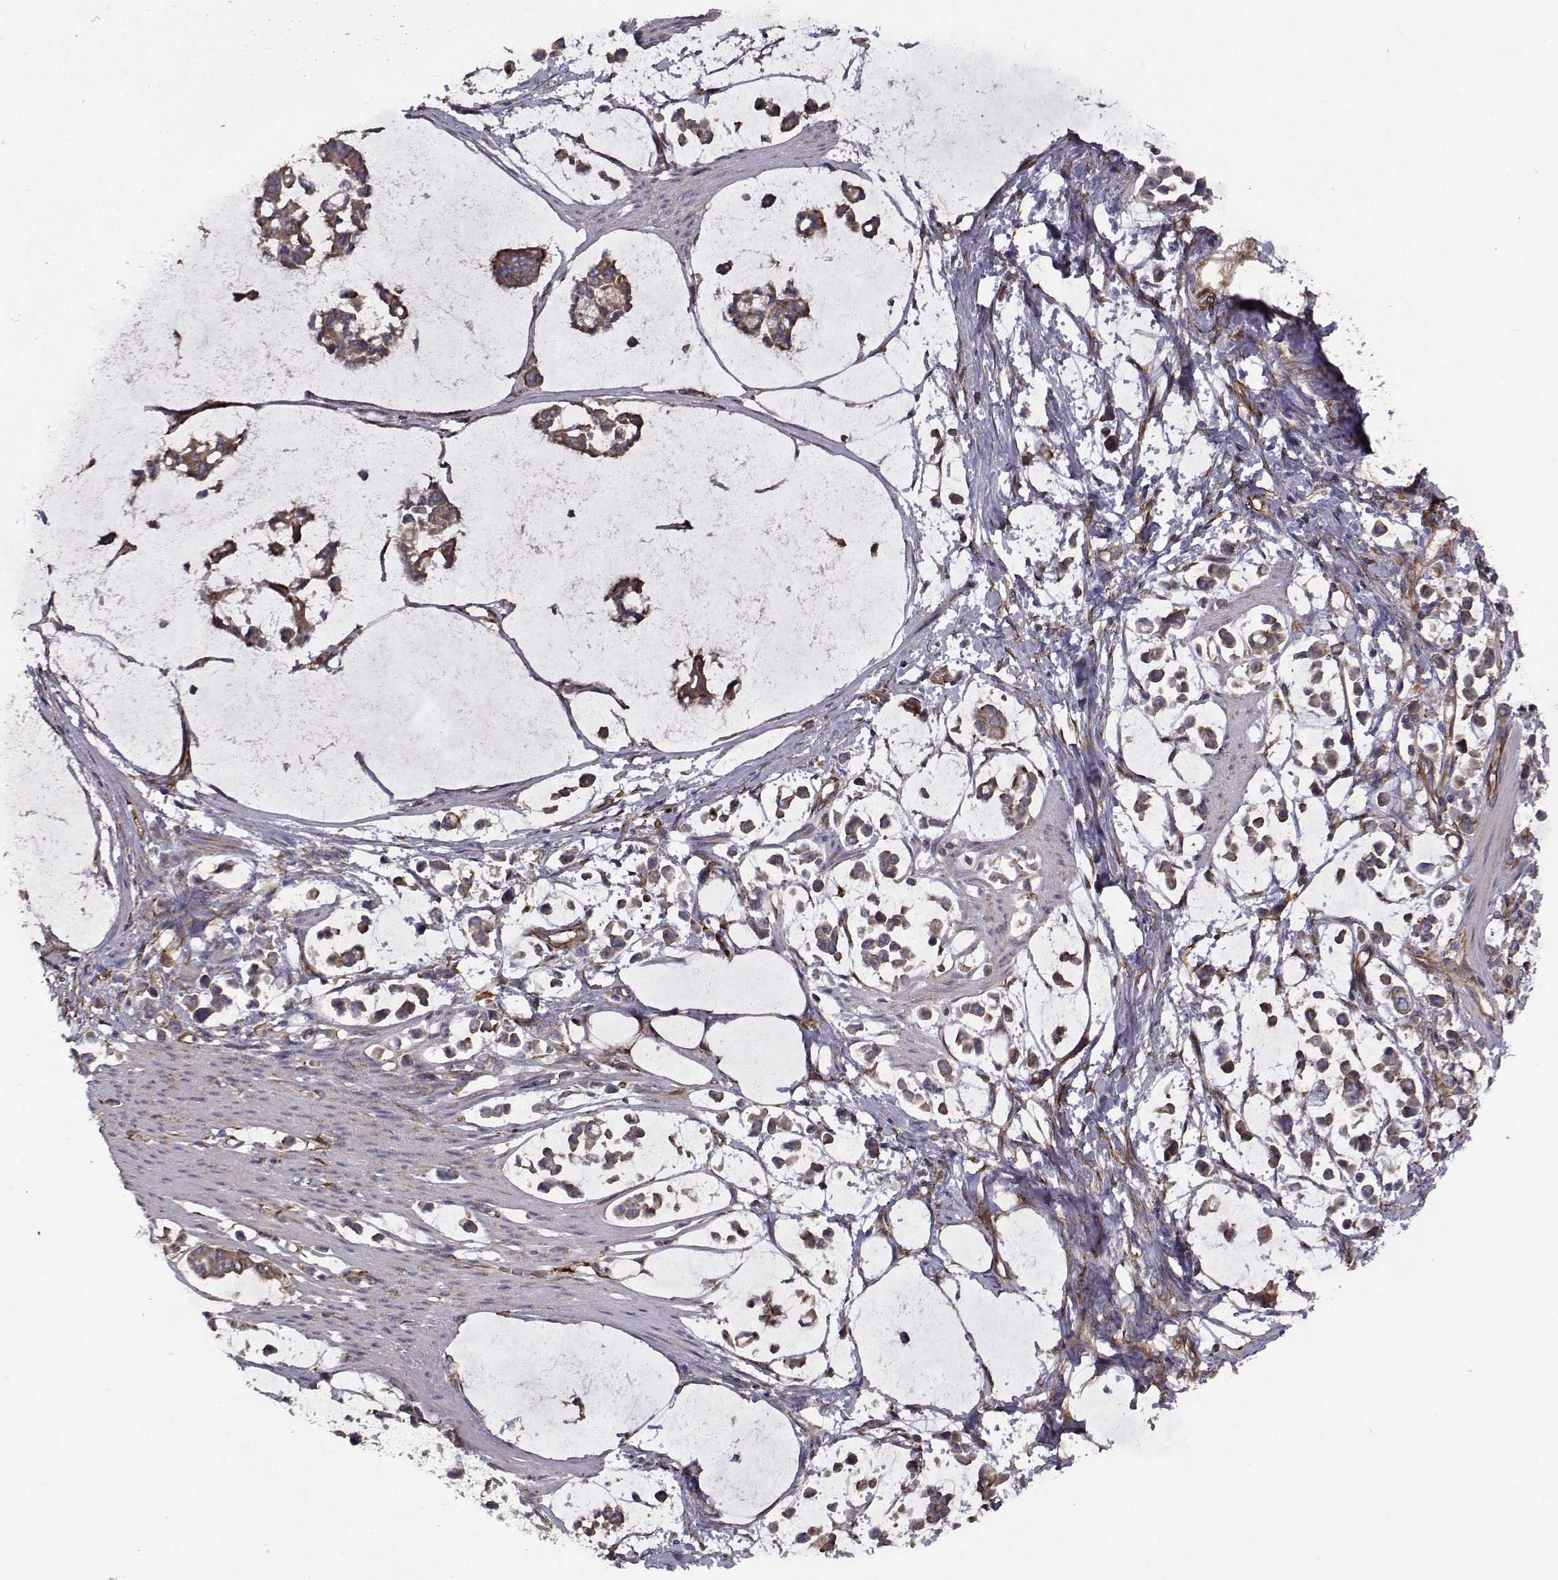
{"staining": {"intensity": "moderate", "quantity": ">75%", "location": "cytoplasmic/membranous"}, "tissue": "stomach cancer", "cell_type": "Tumor cells", "image_type": "cancer", "snomed": [{"axis": "morphology", "description": "Adenocarcinoma, NOS"}, {"axis": "topography", "description": "Stomach"}], "caption": "This is a histology image of IHC staining of stomach adenocarcinoma, which shows moderate positivity in the cytoplasmic/membranous of tumor cells.", "gene": "TRIP10", "patient": {"sex": "male", "age": 82}}